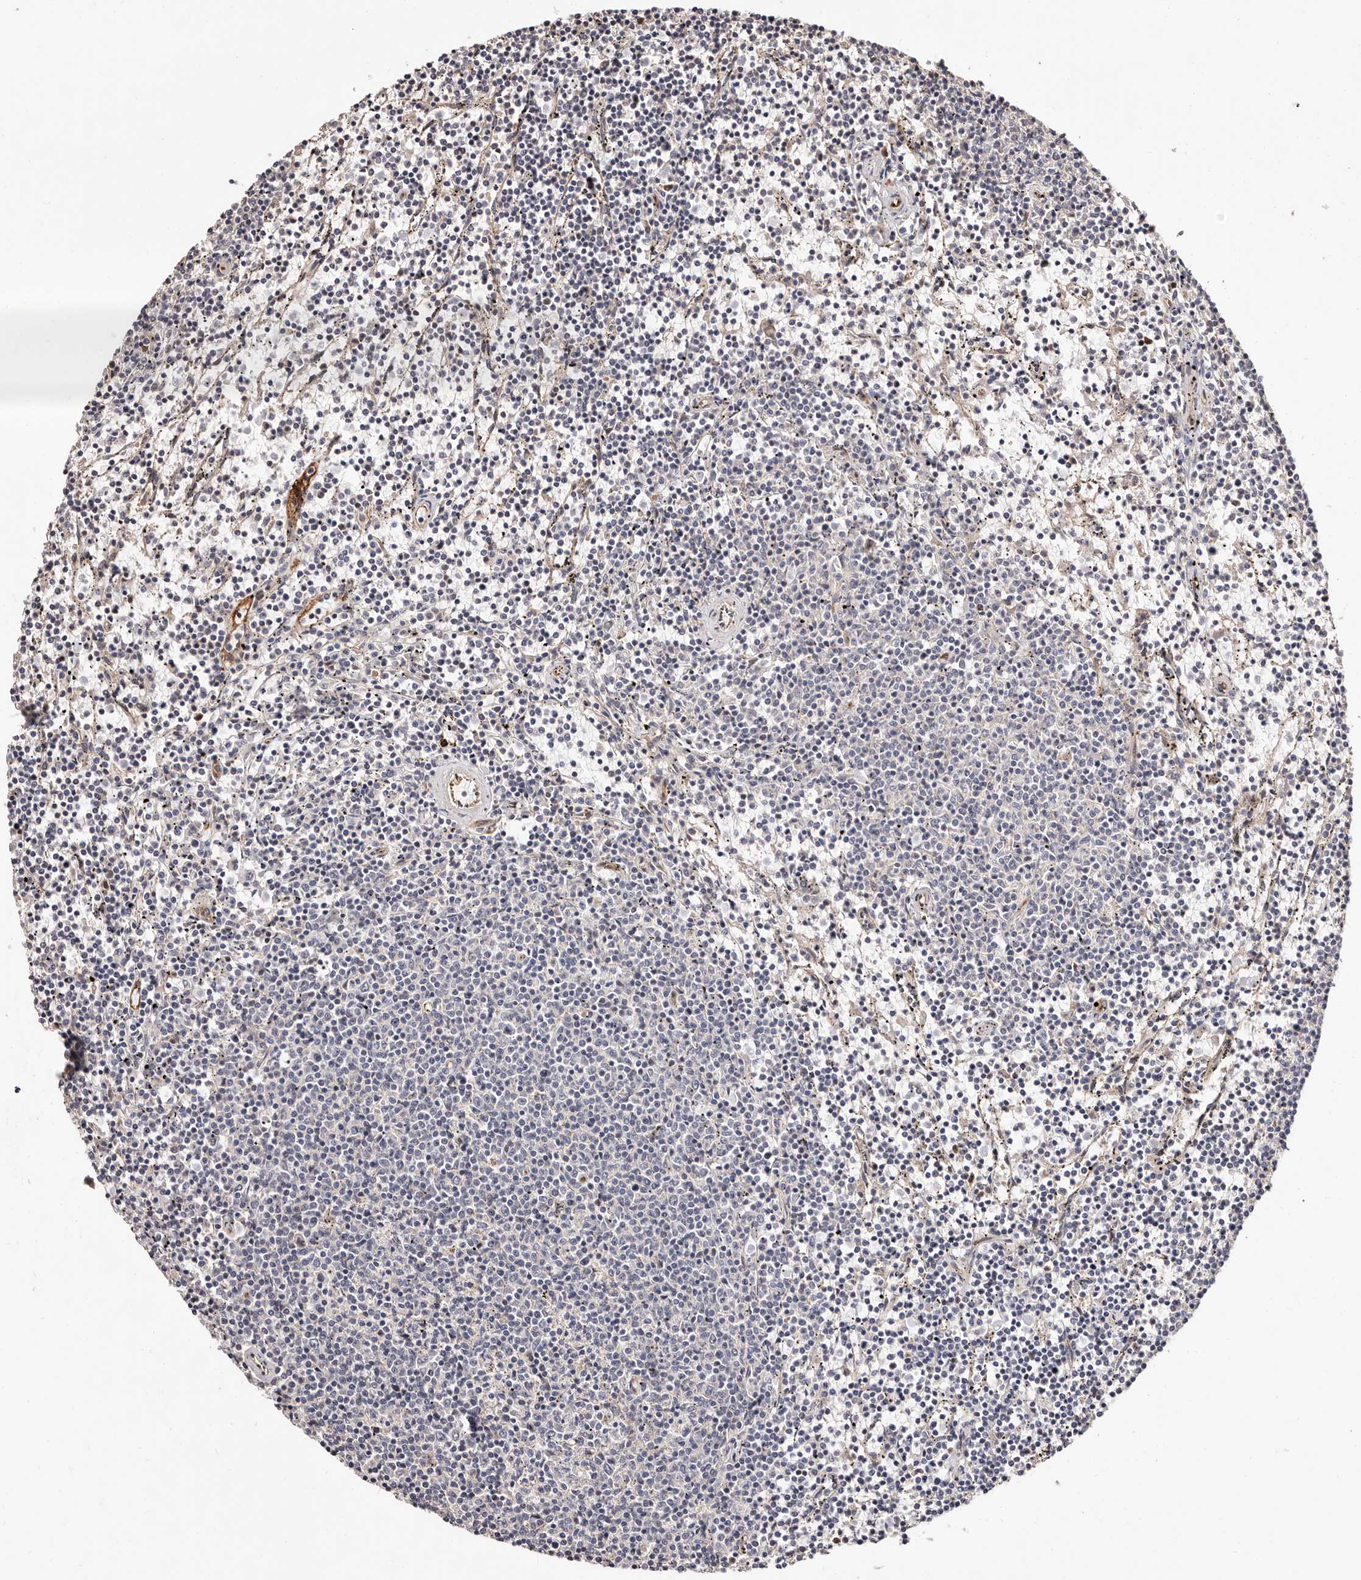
{"staining": {"intensity": "negative", "quantity": "none", "location": "none"}, "tissue": "lymphoma", "cell_type": "Tumor cells", "image_type": "cancer", "snomed": [{"axis": "morphology", "description": "Malignant lymphoma, non-Hodgkin's type, Low grade"}, {"axis": "topography", "description": "Spleen"}], "caption": "An immunohistochemistry (IHC) histopathology image of low-grade malignant lymphoma, non-Hodgkin's type is shown. There is no staining in tumor cells of low-grade malignant lymphoma, non-Hodgkin's type.", "gene": "TRIP13", "patient": {"sex": "female", "age": 50}}